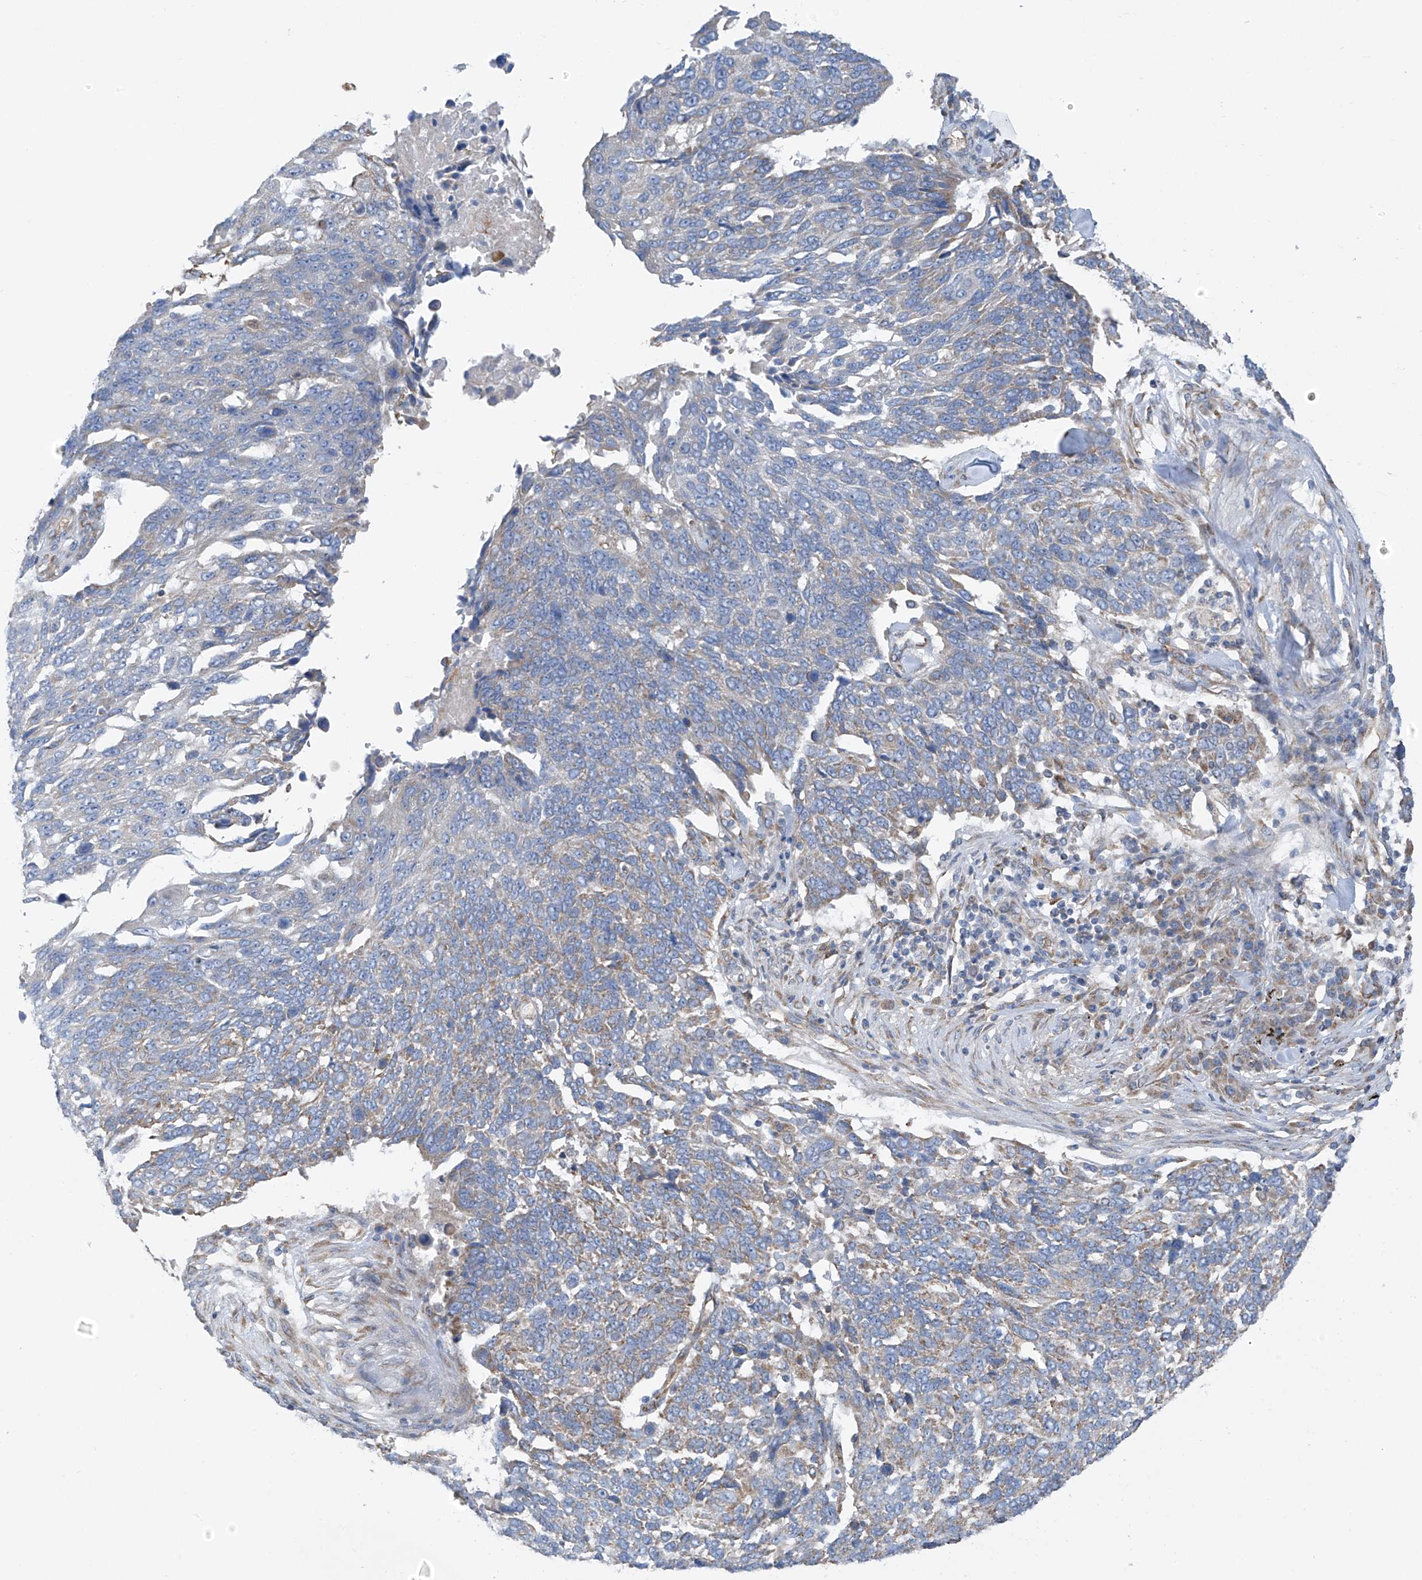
{"staining": {"intensity": "weak", "quantity": "<25%", "location": "cytoplasmic/membranous"}, "tissue": "lung cancer", "cell_type": "Tumor cells", "image_type": "cancer", "snomed": [{"axis": "morphology", "description": "Squamous cell carcinoma, NOS"}, {"axis": "topography", "description": "Lung"}], "caption": "Tumor cells show no significant staining in squamous cell carcinoma (lung).", "gene": "EOMES", "patient": {"sex": "male", "age": 66}}